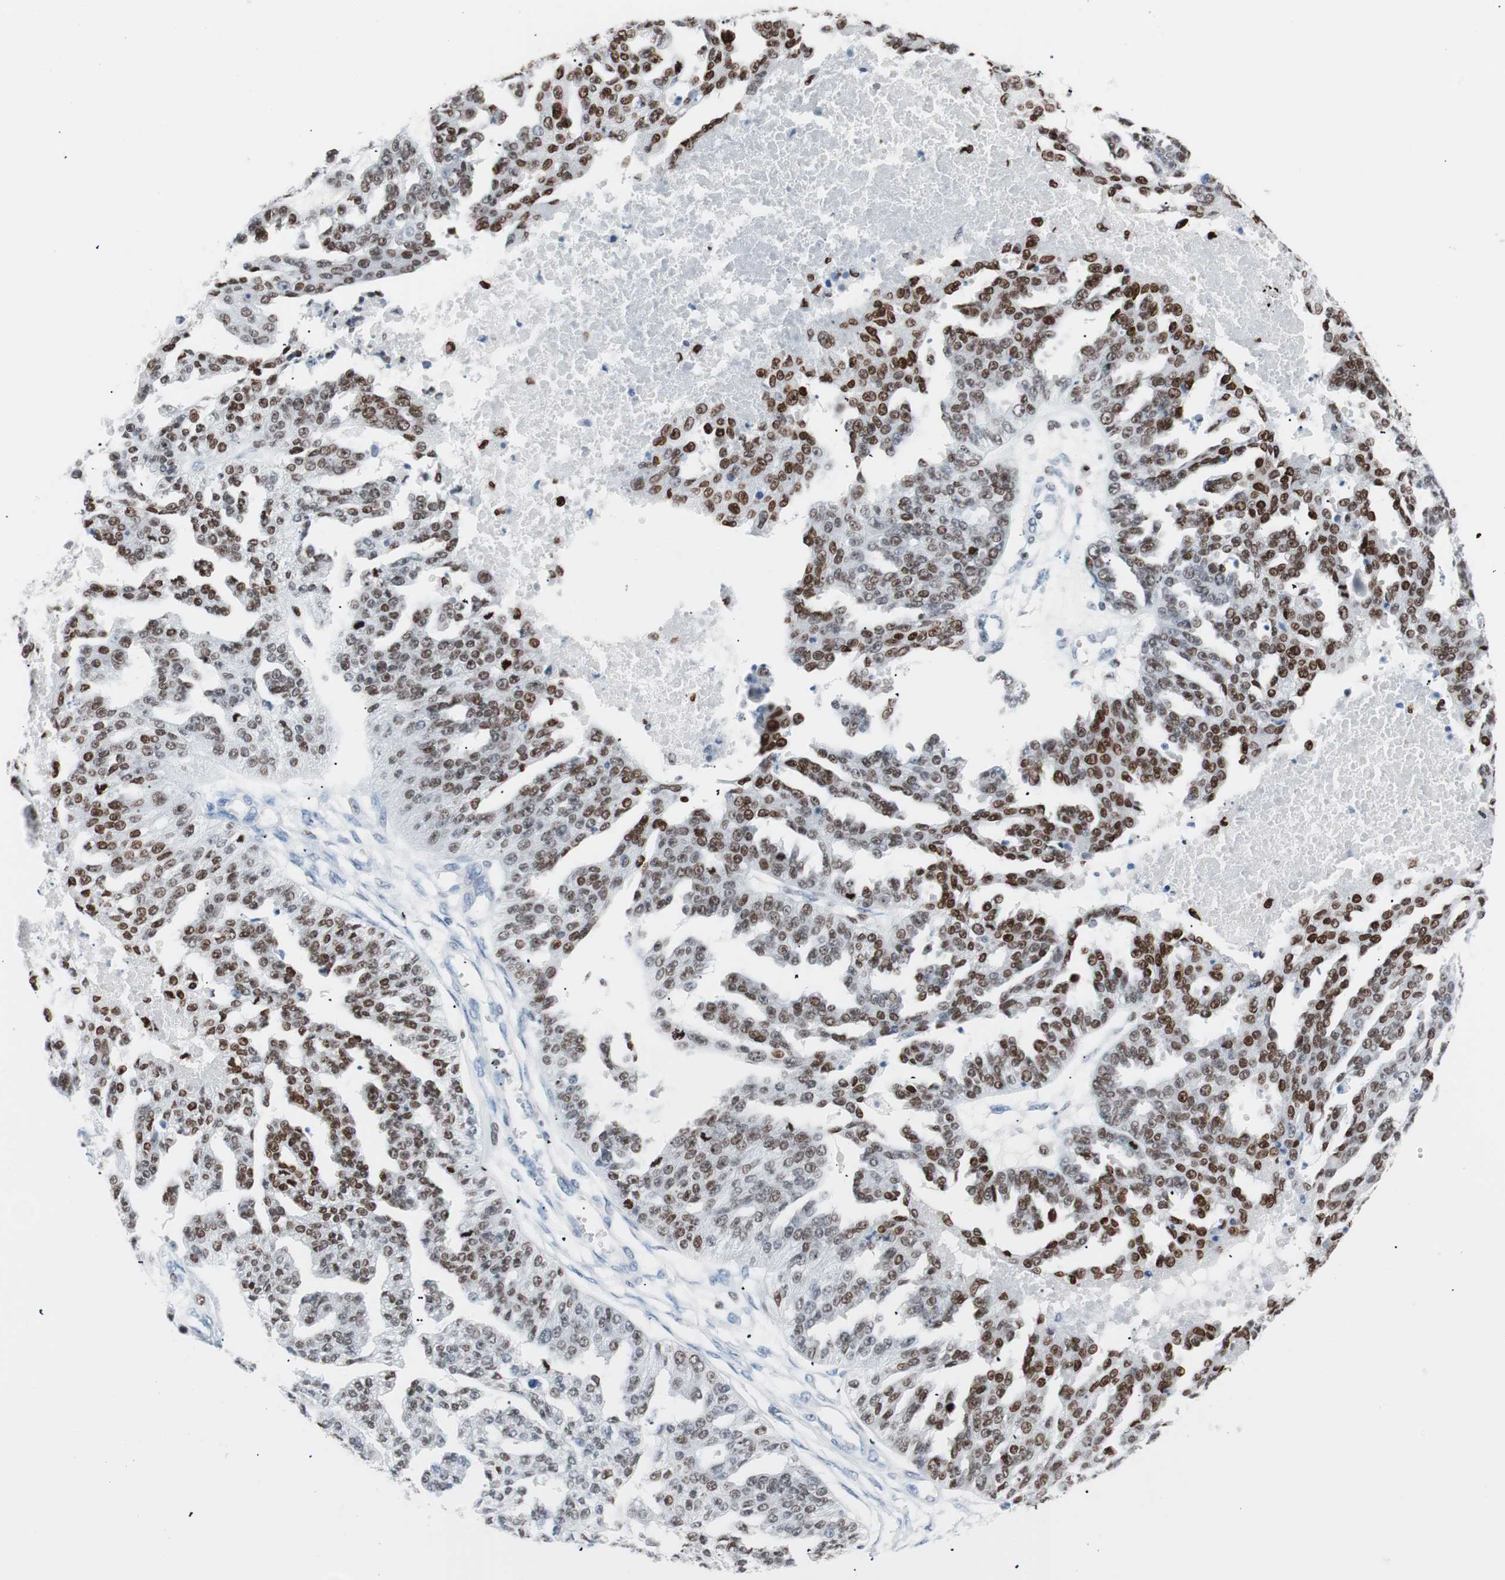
{"staining": {"intensity": "moderate", "quantity": "25%-75%", "location": "nuclear"}, "tissue": "ovarian cancer", "cell_type": "Tumor cells", "image_type": "cancer", "snomed": [{"axis": "morphology", "description": "Cystadenocarcinoma, serous, NOS"}, {"axis": "topography", "description": "Ovary"}], "caption": "A micrograph of human ovarian cancer (serous cystadenocarcinoma) stained for a protein shows moderate nuclear brown staining in tumor cells.", "gene": "CEBPB", "patient": {"sex": "female", "age": 58}}